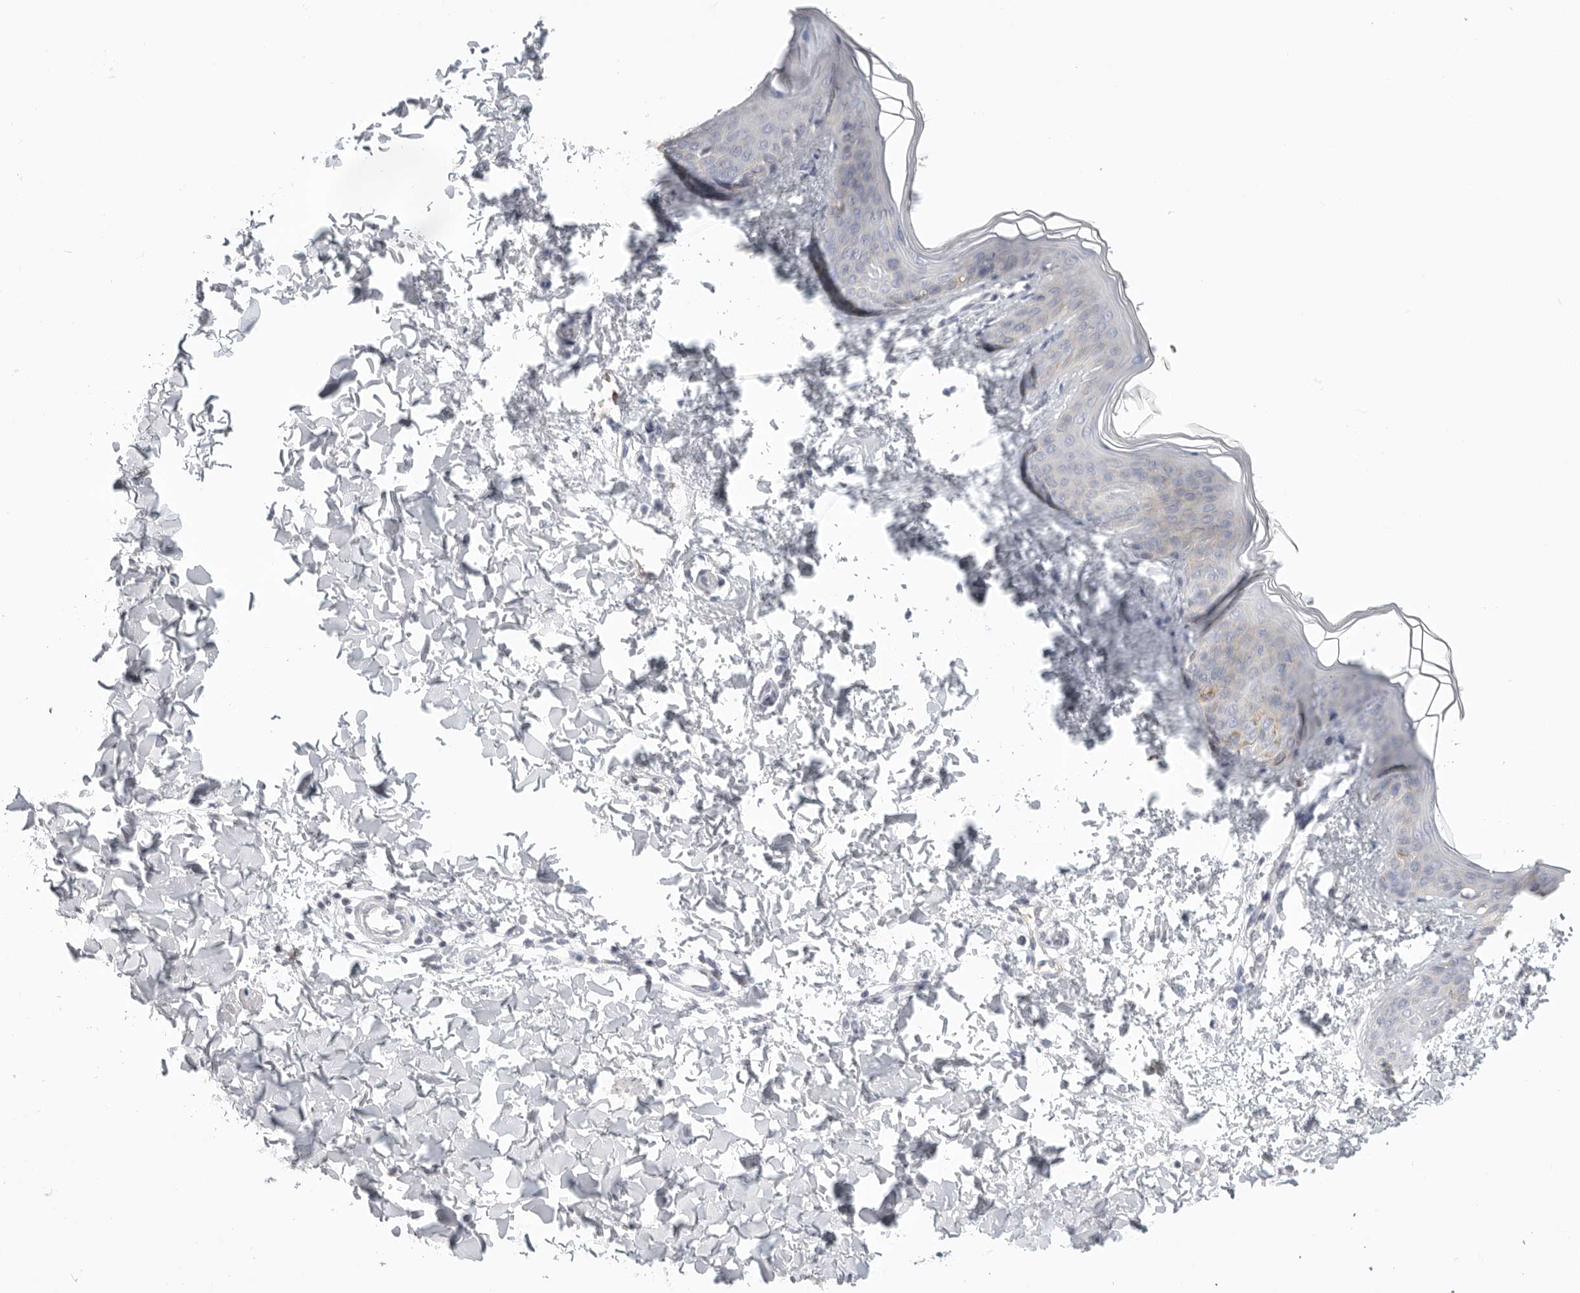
{"staining": {"intensity": "negative", "quantity": "none", "location": "none"}, "tissue": "skin", "cell_type": "Fibroblasts", "image_type": "normal", "snomed": [{"axis": "morphology", "description": "Normal tissue, NOS"}, {"axis": "topography", "description": "Skin"}], "caption": "IHC photomicrograph of normal human skin stained for a protein (brown), which exhibits no staining in fibroblasts.", "gene": "STAB2", "patient": {"sex": "female", "age": 17}}